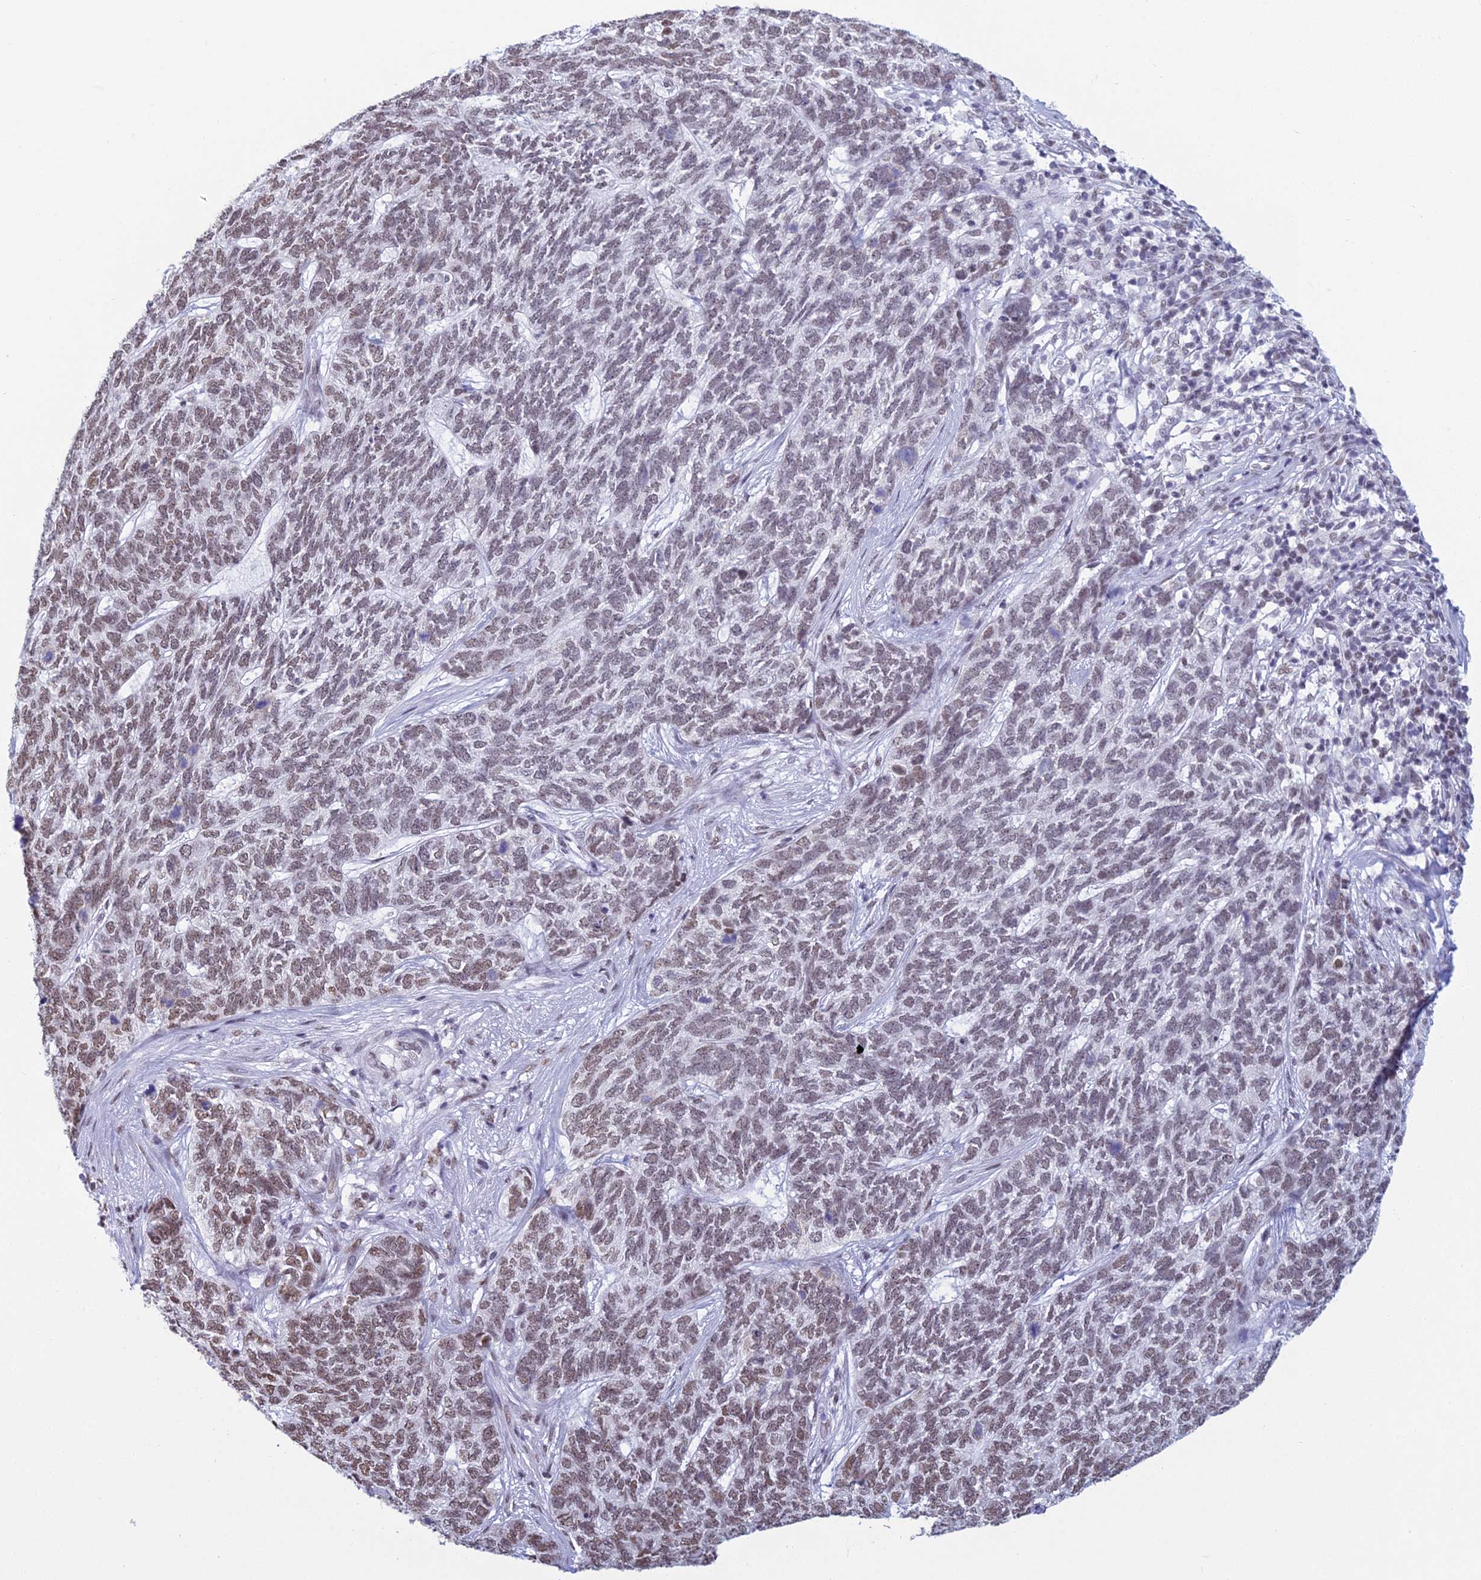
{"staining": {"intensity": "moderate", "quantity": ">75%", "location": "nuclear"}, "tissue": "skin cancer", "cell_type": "Tumor cells", "image_type": "cancer", "snomed": [{"axis": "morphology", "description": "Basal cell carcinoma"}, {"axis": "topography", "description": "Skin"}], "caption": "Approximately >75% of tumor cells in human skin basal cell carcinoma reveal moderate nuclear protein positivity as visualized by brown immunohistochemical staining.", "gene": "CDC26", "patient": {"sex": "female", "age": 65}}